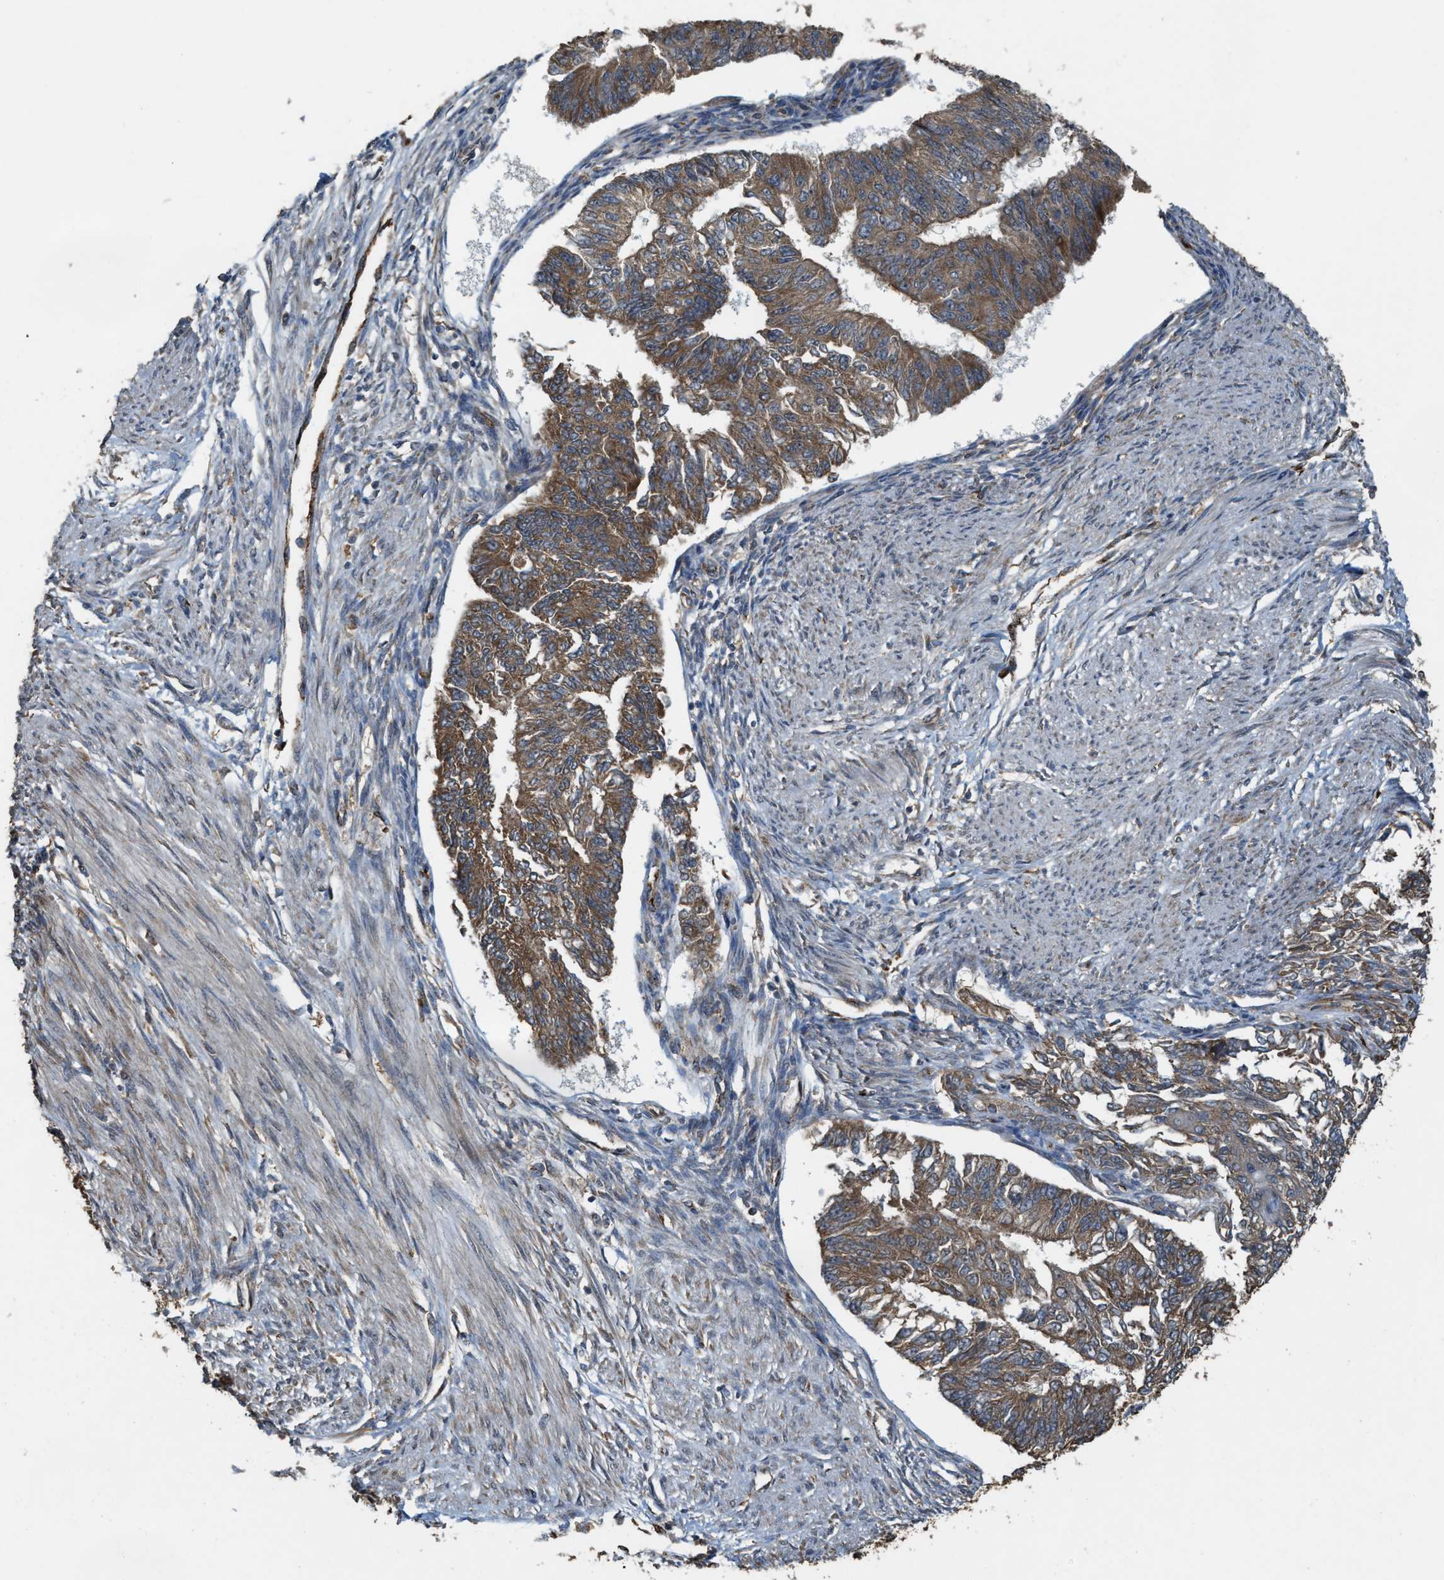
{"staining": {"intensity": "moderate", "quantity": ">75%", "location": "cytoplasmic/membranous"}, "tissue": "endometrial cancer", "cell_type": "Tumor cells", "image_type": "cancer", "snomed": [{"axis": "morphology", "description": "Adenocarcinoma, NOS"}, {"axis": "topography", "description": "Endometrium"}], "caption": "Moderate cytoplasmic/membranous positivity is seen in about >75% of tumor cells in endometrial adenocarcinoma.", "gene": "ARHGEF5", "patient": {"sex": "female", "age": 32}}